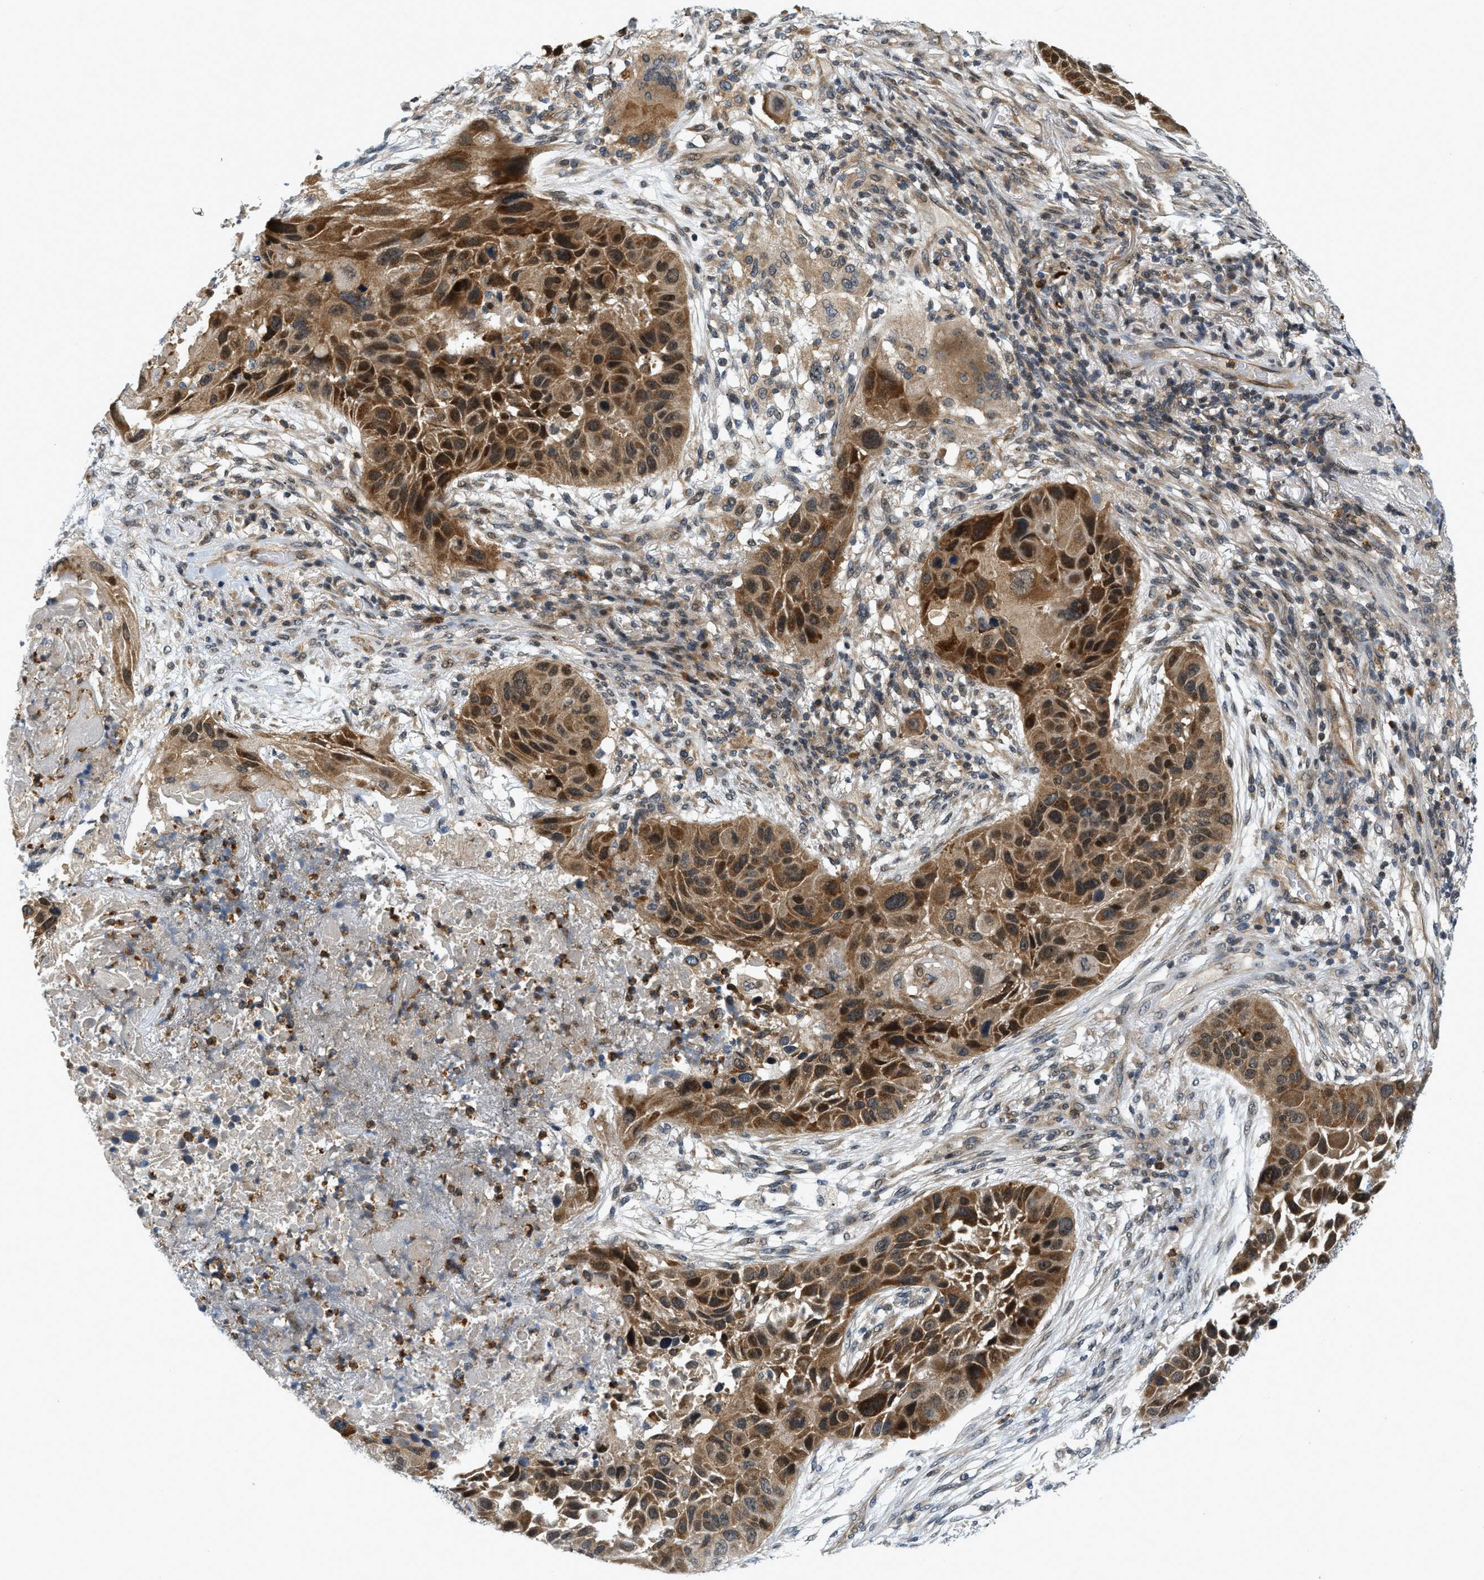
{"staining": {"intensity": "moderate", "quantity": ">75%", "location": "cytoplasmic/membranous,nuclear"}, "tissue": "lung cancer", "cell_type": "Tumor cells", "image_type": "cancer", "snomed": [{"axis": "morphology", "description": "Squamous cell carcinoma, NOS"}, {"axis": "topography", "description": "Lung"}], "caption": "Protein analysis of lung cancer (squamous cell carcinoma) tissue shows moderate cytoplasmic/membranous and nuclear expression in about >75% of tumor cells.", "gene": "KMT2A", "patient": {"sex": "male", "age": 57}}